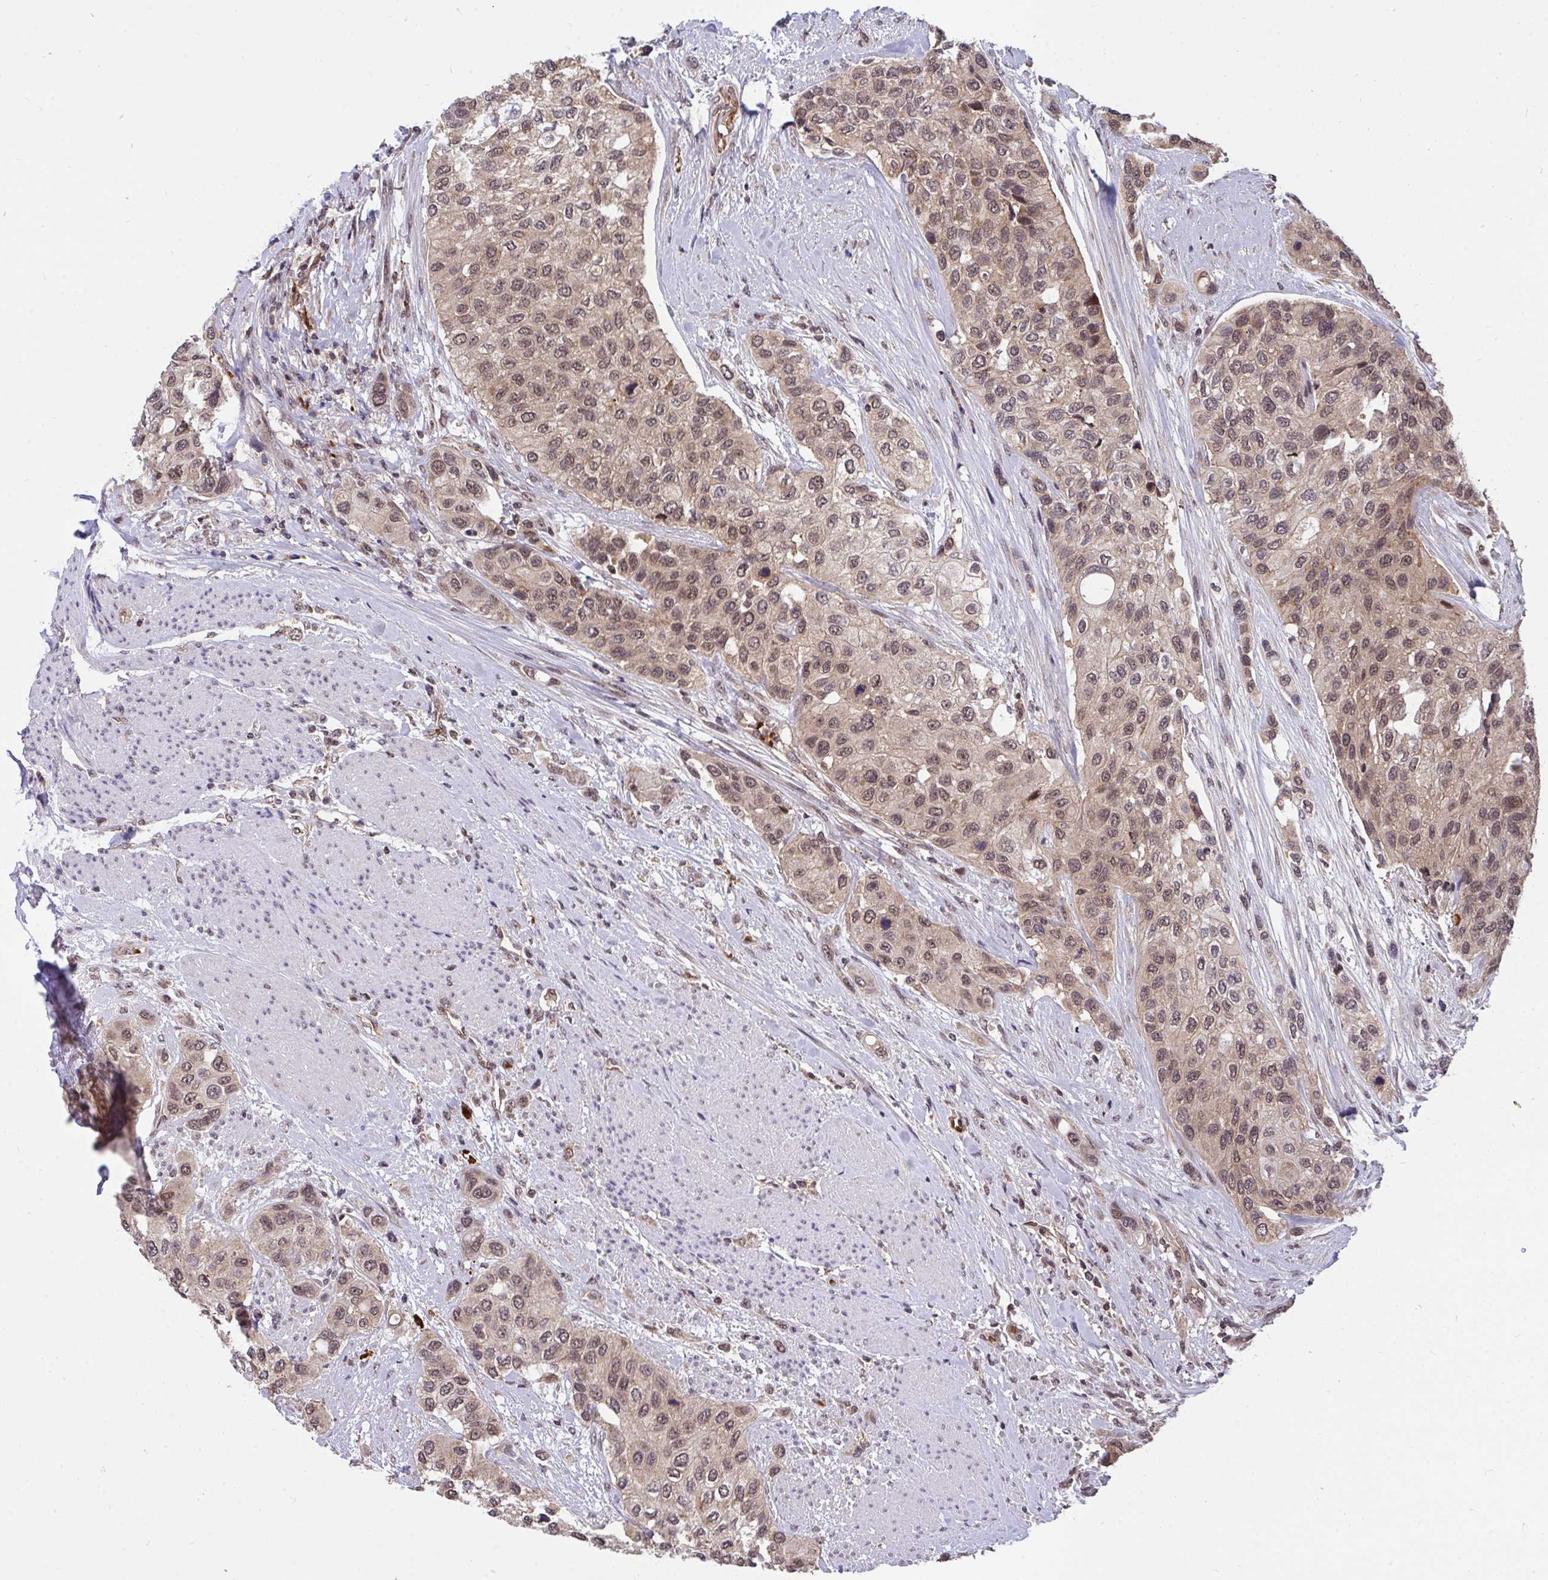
{"staining": {"intensity": "moderate", "quantity": ">75%", "location": "nuclear"}, "tissue": "urothelial cancer", "cell_type": "Tumor cells", "image_type": "cancer", "snomed": [{"axis": "morphology", "description": "Normal tissue, NOS"}, {"axis": "morphology", "description": "Urothelial carcinoma, High grade"}, {"axis": "topography", "description": "Vascular tissue"}, {"axis": "topography", "description": "Urinary bladder"}], "caption": "Immunohistochemical staining of urothelial carcinoma (high-grade) demonstrates medium levels of moderate nuclear staining in approximately >75% of tumor cells. Immunohistochemistry (ihc) stains the protein in brown and the nuclei are stained blue.", "gene": "PPP1CA", "patient": {"sex": "female", "age": 56}}